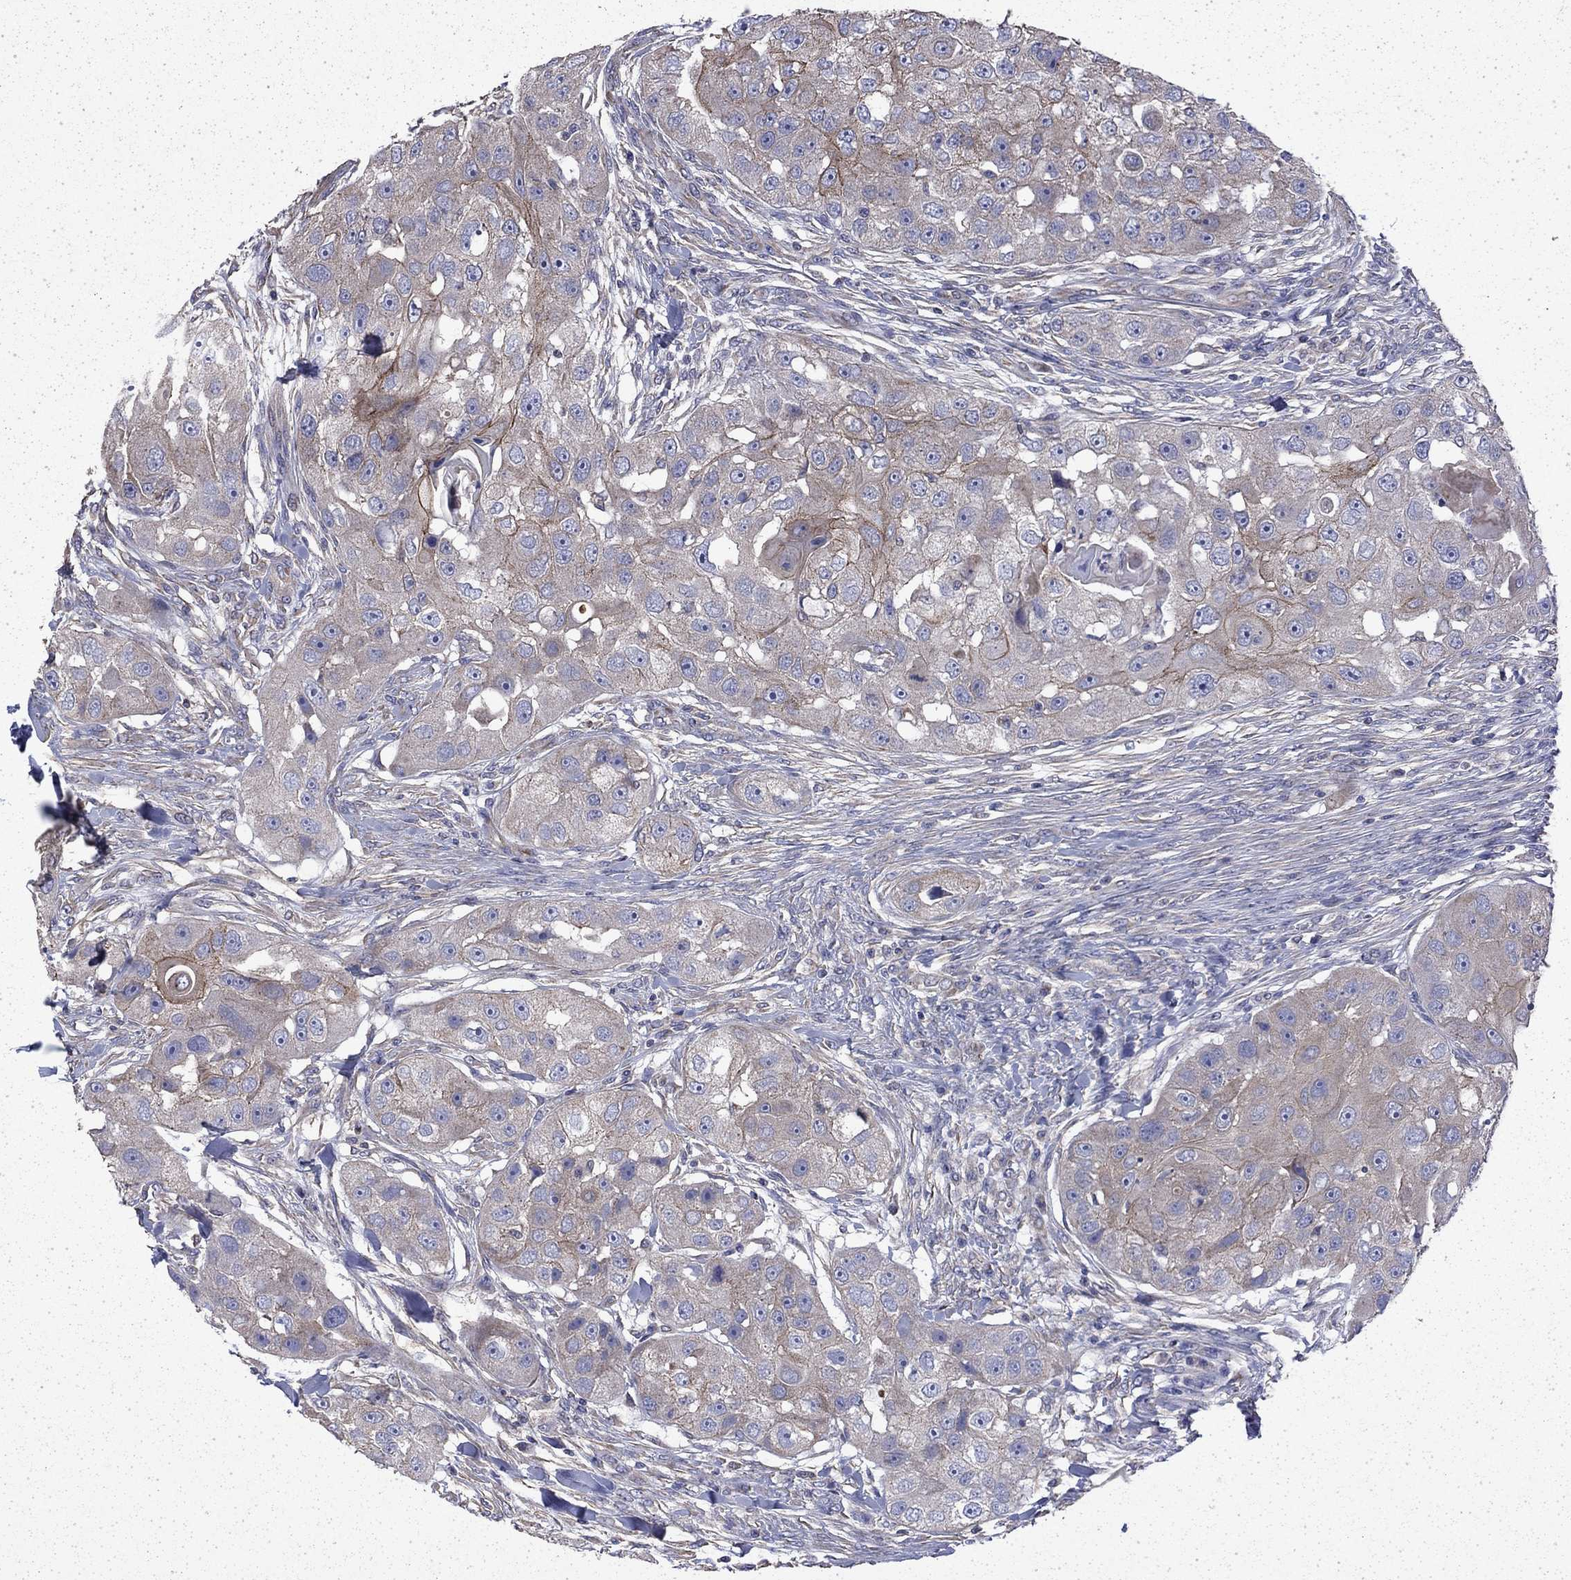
{"staining": {"intensity": "moderate", "quantity": "<25%", "location": "cytoplasmic/membranous"}, "tissue": "head and neck cancer", "cell_type": "Tumor cells", "image_type": "cancer", "snomed": [{"axis": "morphology", "description": "Squamous cell carcinoma, NOS"}, {"axis": "topography", "description": "Head-Neck"}], "caption": "IHC of human head and neck cancer displays low levels of moderate cytoplasmic/membranous positivity in approximately <25% of tumor cells. (brown staining indicates protein expression, while blue staining denotes nuclei).", "gene": "DTNA", "patient": {"sex": "male", "age": 51}}